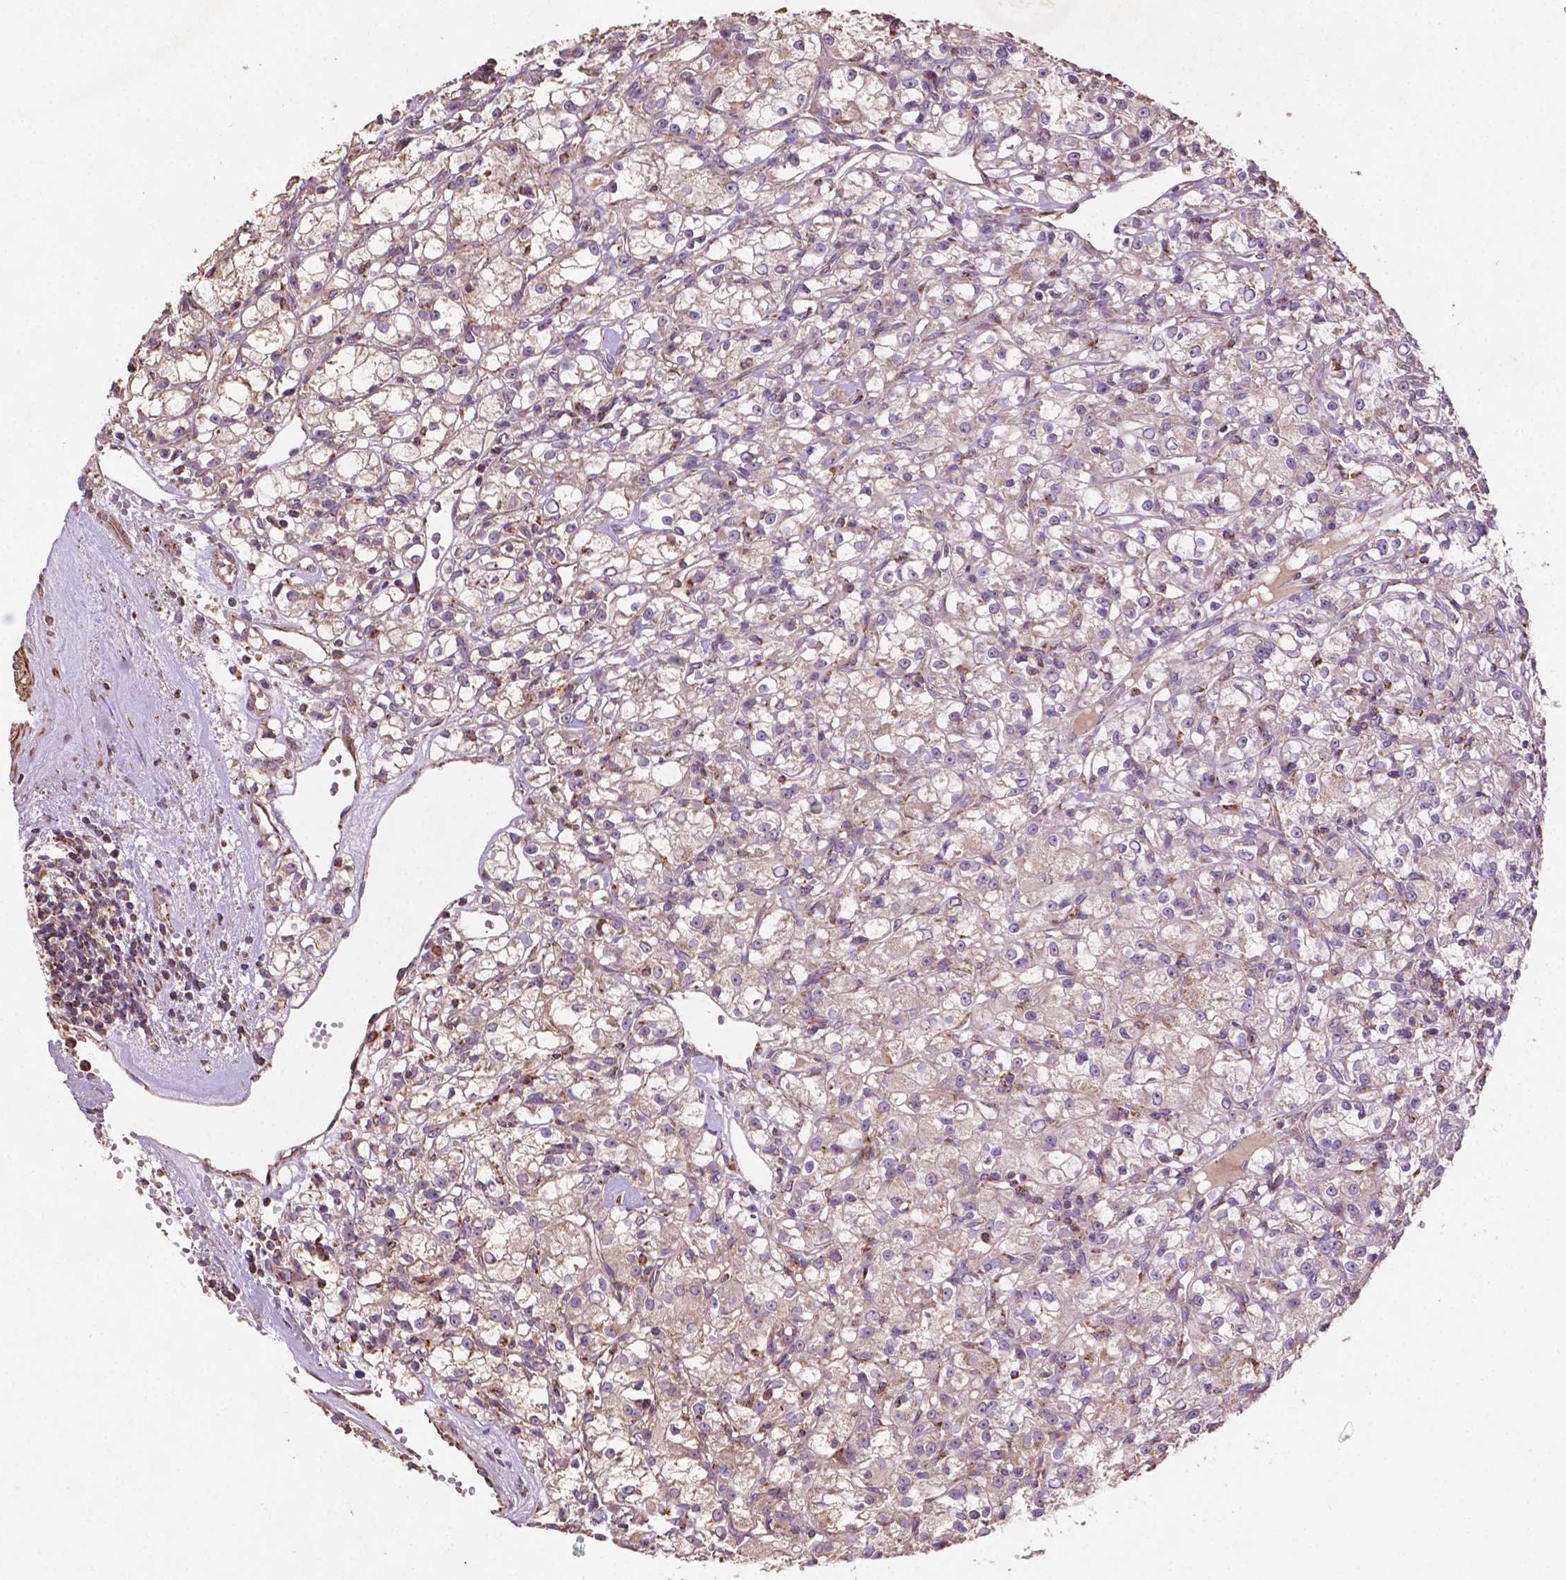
{"staining": {"intensity": "negative", "quantity": "none", "location": "none"}, "tissue": "renal cancer", "cell_type": "Tumor cells", "image_type": "cancer", "snomed": [{"axis": "morphology", "description": "Adenocarcinoma, NOS"}, {"axis": "topography", "description": "Kidney"}], "caption": "Immunohistochemistry photomicrograph of neoplastic tissue: human adenocarcinoma (renal) stained with DAB displays no significant protein positivity in tumor cells.", "gene": "LRR1", "patient": {"sex": "female", "age": 59}}